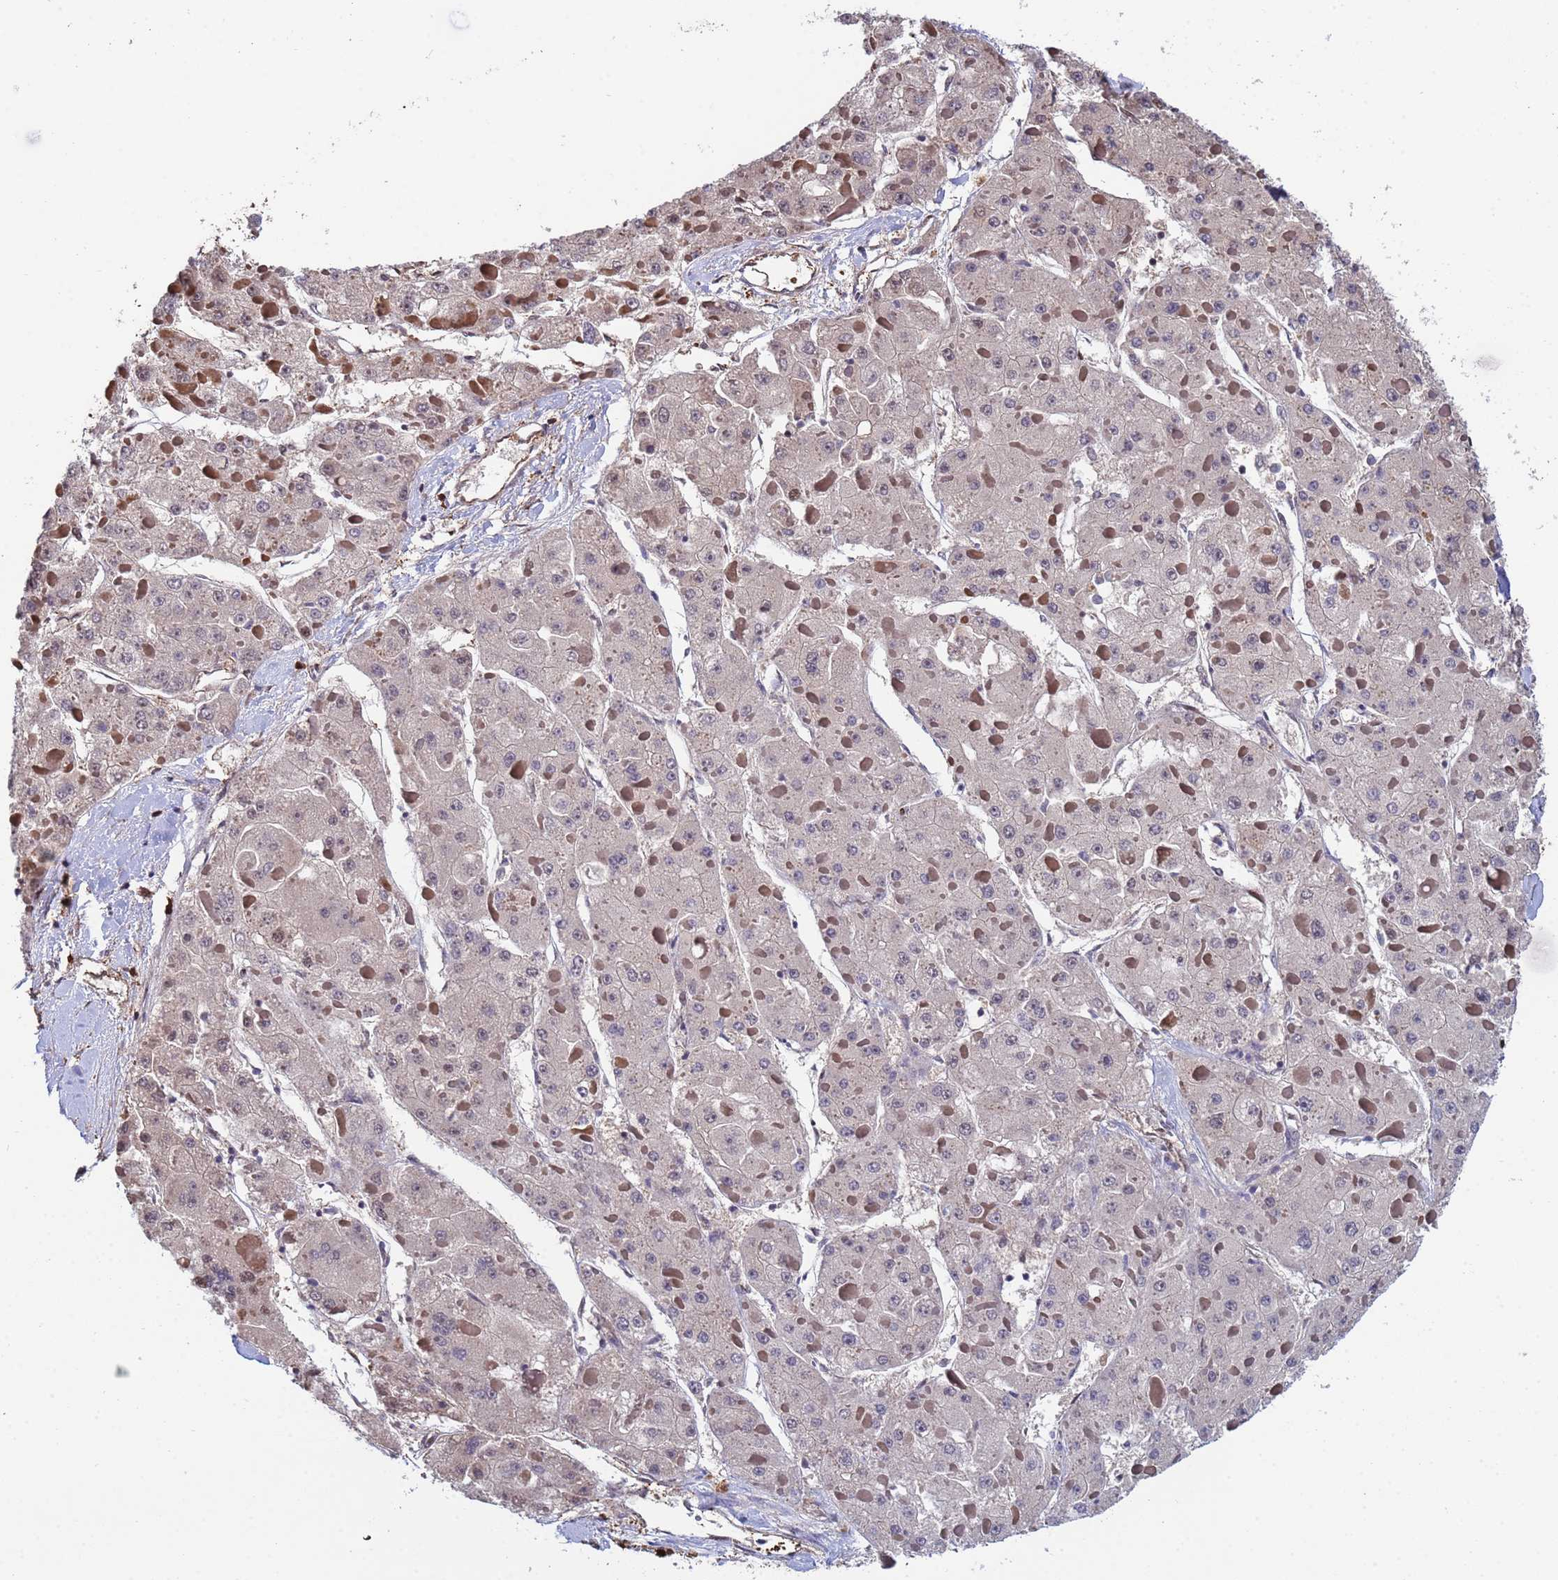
{"staining": {"intensity": "negative", "quantity": "none", "location": "none"}, "tissue": "liver cancer", "cell_type": "Tumor cells", "image_type": "cancer", "snomed": [{"axis": "morphology", "description": "Carcinoma, Hepatocellular, NOS"}, {"axis": "topography", "description": "Liver"}], "caption": "Immunohistochemical staining of human liver hepatocellular carcinoma displays no significant staining in tumor cells. (Immunohistochemistry (ihc), brightfield microscopy, high magnification).", "gene": "SUMO4", "patient": {"sex": "female", "age": 73}}